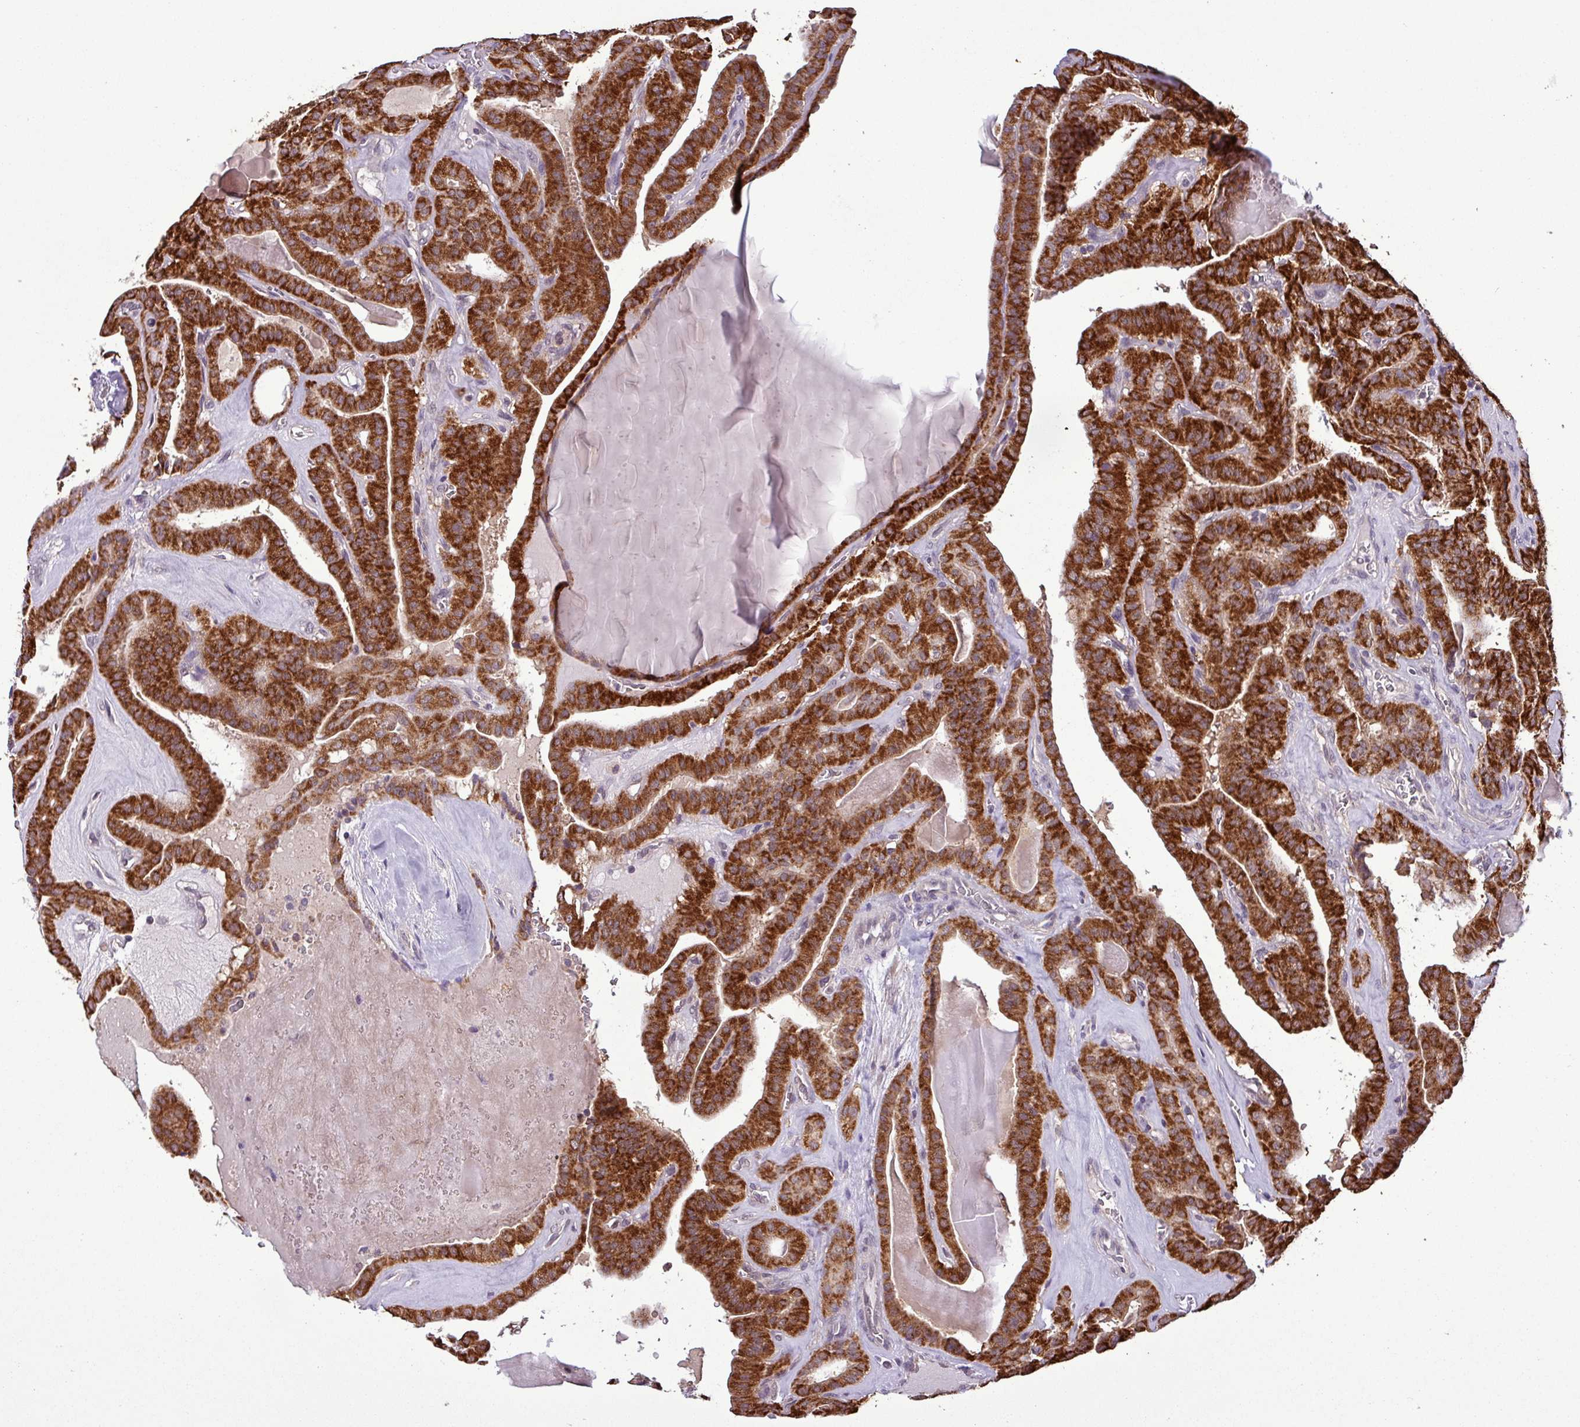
{"staining": {"intensity": "strong", "quantity": ">75%", "location": "cytoplasmic/membranous"}, "tissue": "thyroid cancer", "cell_type": "Tumor cells", "image_type": "cancer", "snomed": [{"axis": "morphology", "description": "Papillary adenocarcinoma, NOS"}, {"axis": "topography", "description": "Thyroid gland"}], "caption": "The micrograph demonstrates staining of thyroid cancer (papillary adenocarcinoma), revealing strong cytoplasmic/membranous protein staining (brown color) within tumor cells.", "gene": "MCTP2", "patient": {"sex": "male", "age": 52}}